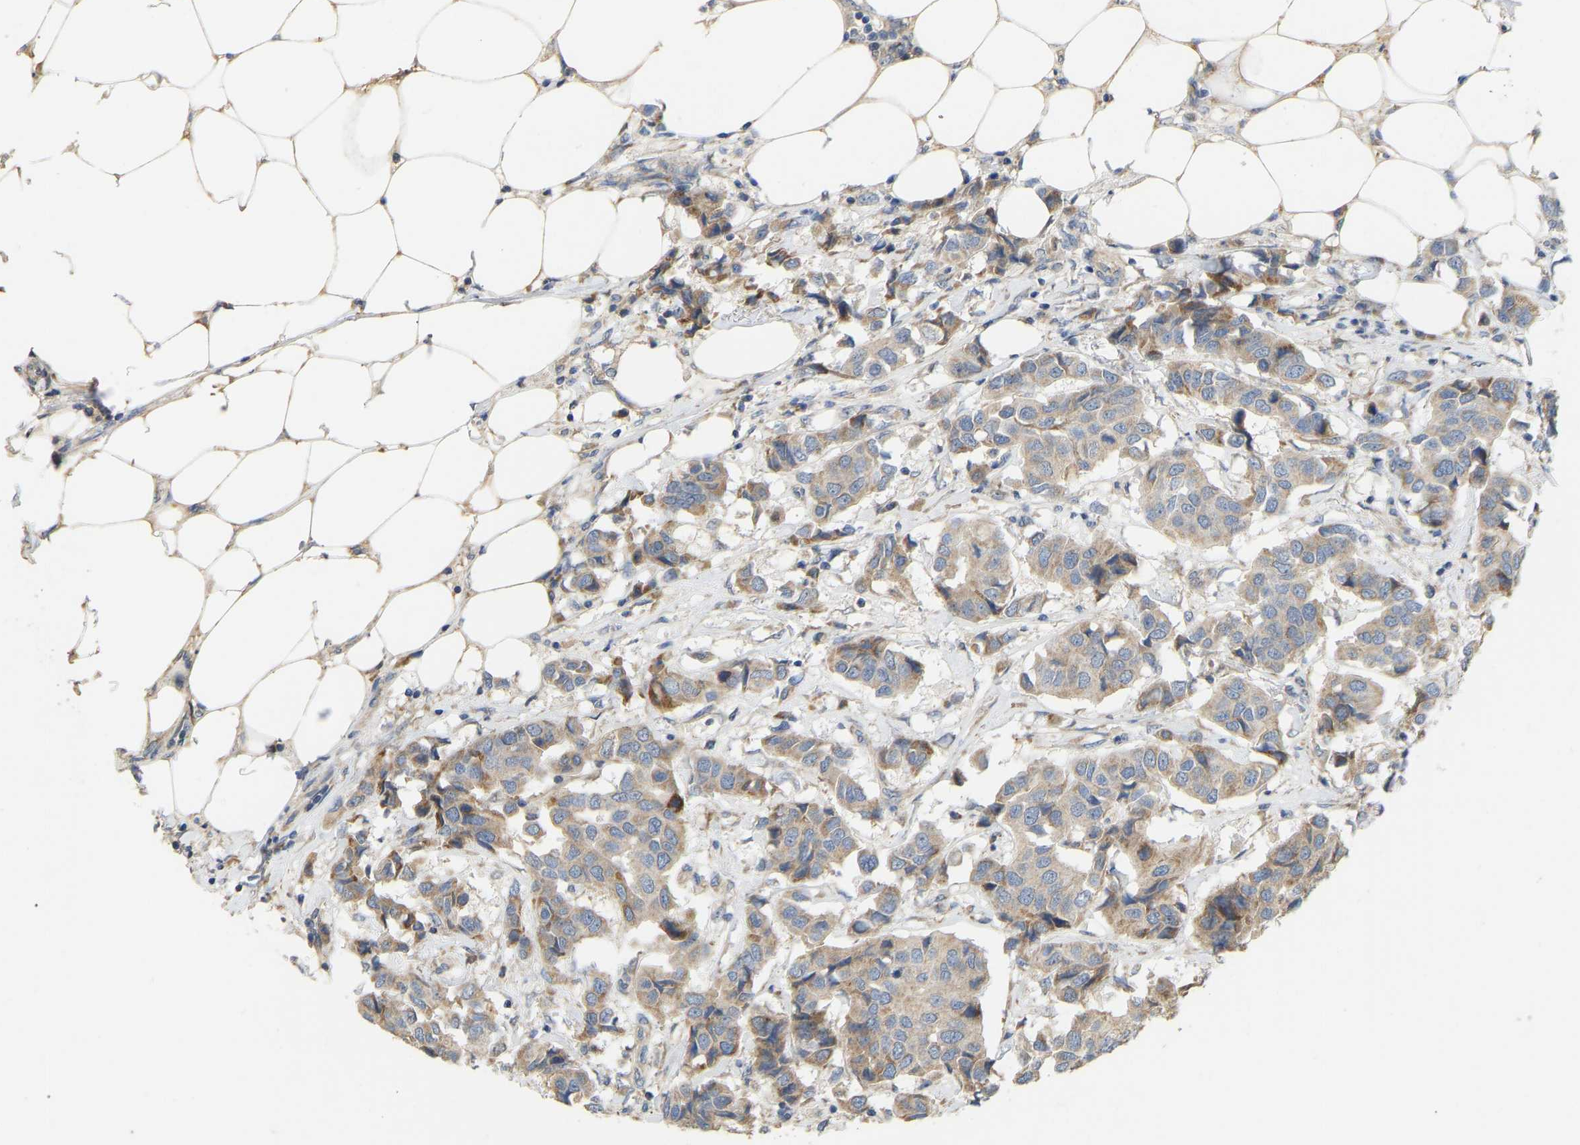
{"staining": {"intensity": "moderate", "quantity": "25%-75%", "location": "cytoplasmic/membranous"}, "tissue": "breast cancer", "cell_type": "Tumor cells", "image_type": "cancer", "snomed": [{"axis": "morphology", "description": "Duct carcinoma"}, {"axis": "topography", "description": "Breast"}], "caption": "The photomicrograph reveals a brown stain indicating the presence of a protein in the cytoplasmic/membranous of tumor cells in invasive ductal carcinoma (breast).", "gene": "HACD2", "patient": {"sex": "female", "age": 80}}